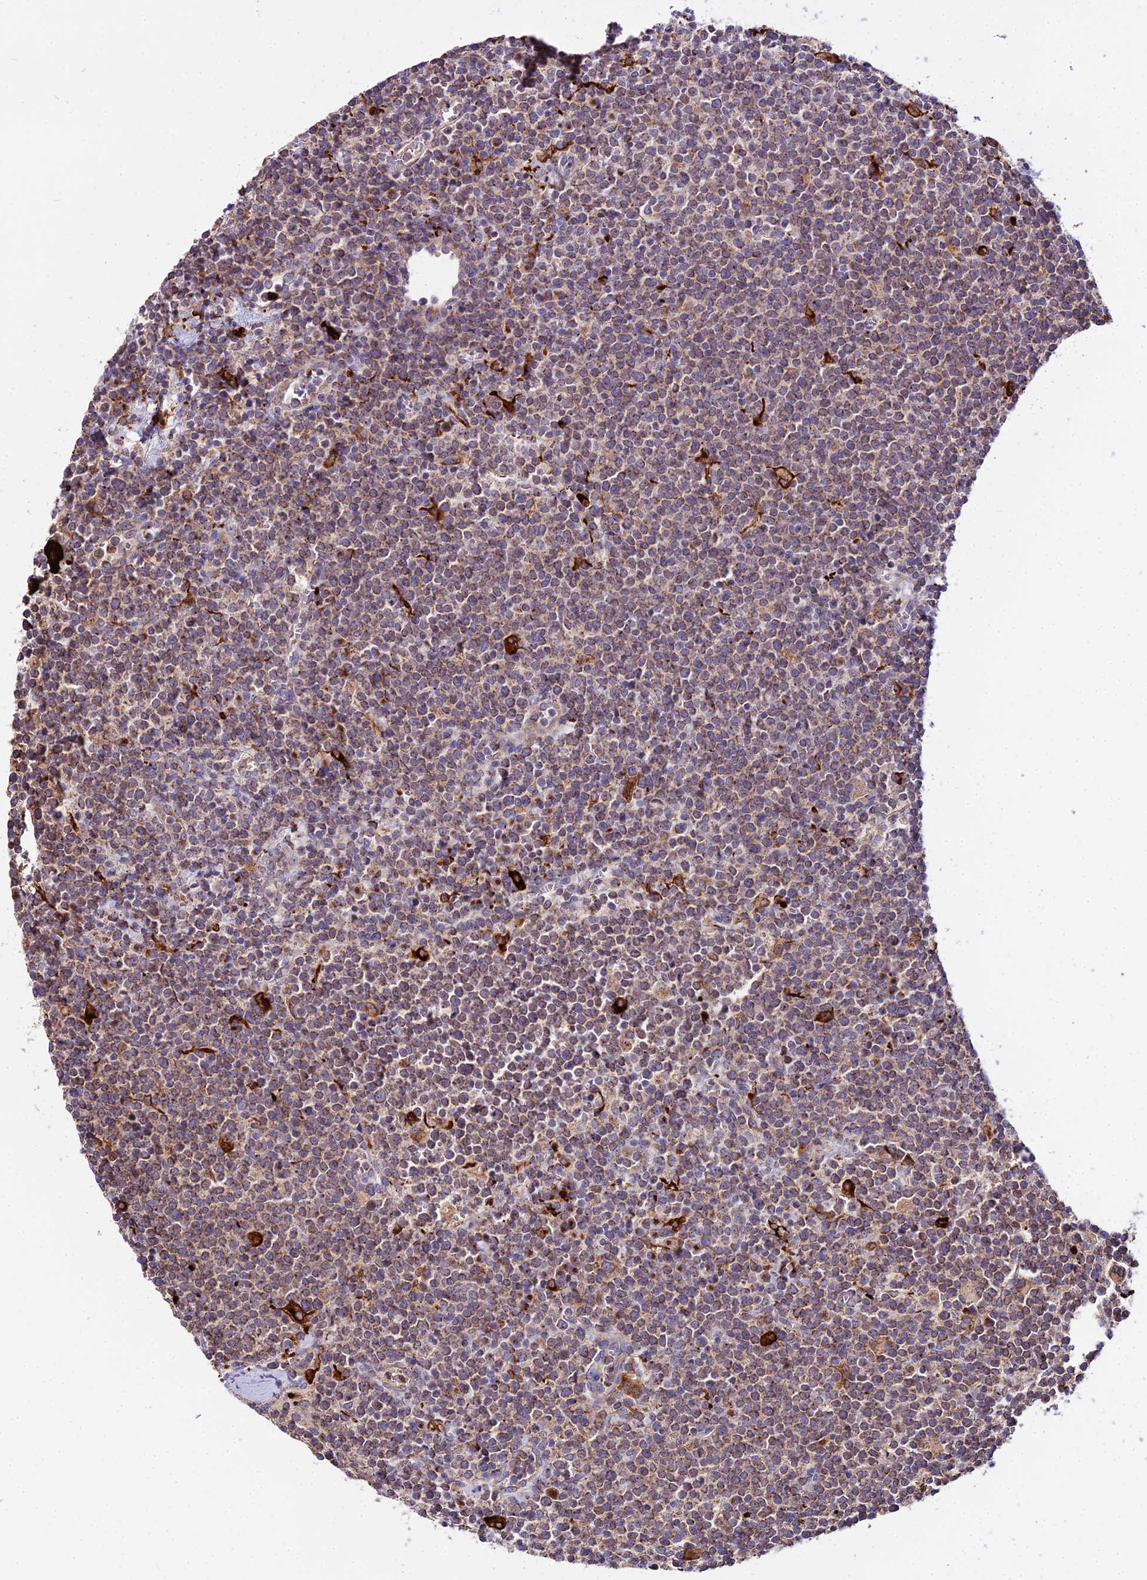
{"staining": {"intensity": "moderate", "quantity": ">75%", "location": "cytoplasmic/membranous"}, "tissue": "lymphoma", "cell_type": "Tumor cells", "image_type": "cancer", "snomed": [{"axis": "morphology", "description": "Malignant lymphoma, non-Hodgkin's type, High grade"}, {"axis": "topography", "description": "Lymph node"}], "caption": "Immunohistochemical staining of human high-grade malignant lymphoma, non-Hodgkin's type exhibits medium levels of moderate cytoplasmic/membranous expression in about >75% of tumor cells.", "gene": "PEX19", "patient": {"sex": "male", "age": 61}}